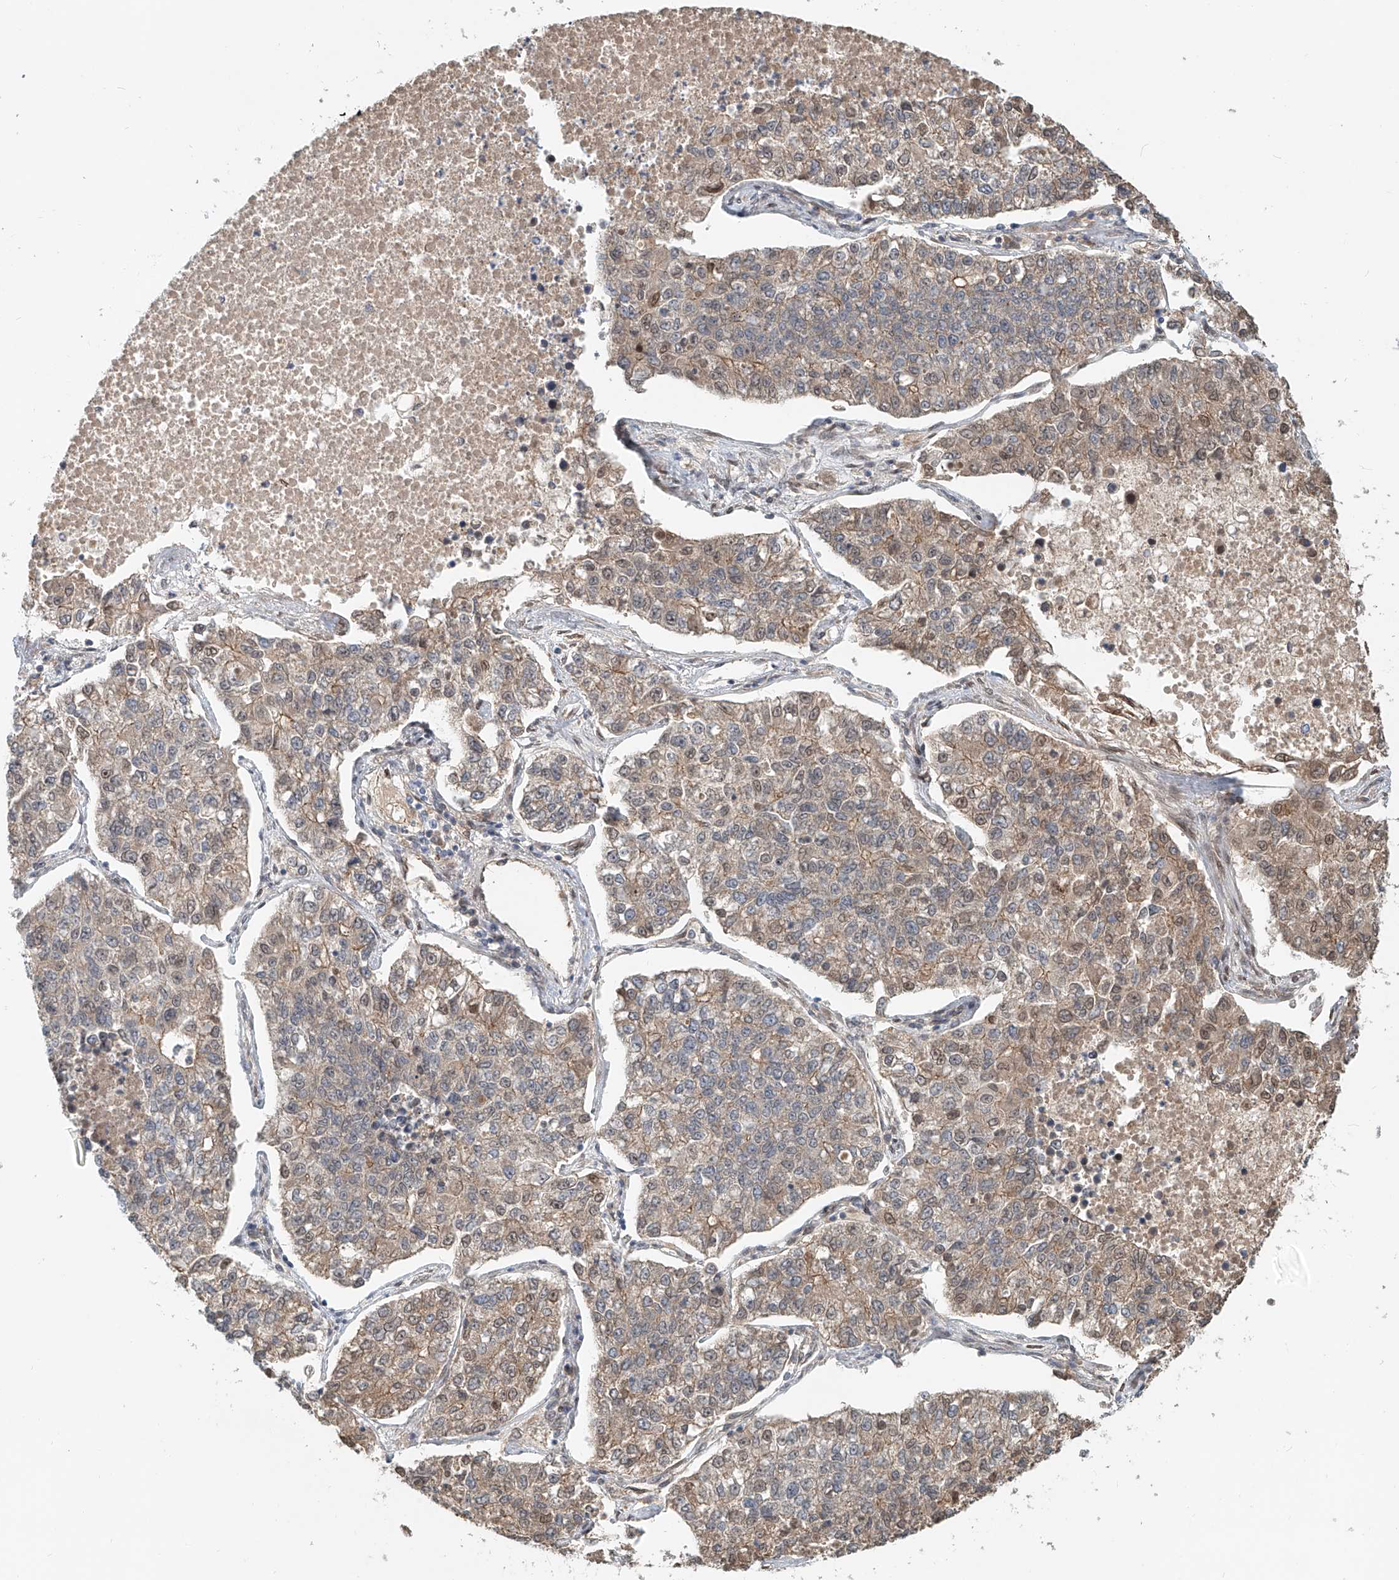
{"staining": {"intensity": "weak", "quantity": "25%-75%", "location": "cytoplasmic/membranous,nuclear"}, "tissue": "lung cancer", "cell_type": "Tumor cells", "image_type": "cancer", "snomed": [{"axis": "morphology", "description": "Adenocarcinoma, NOS"}, {"axis": "topography", "description": "Lung"}], "caption": "DAB immunohistochemical staining of human lung cancer (adenocarcinoma) displays weak cytoplasmic/membranous and nuclear protein expression in approximately 25%-75% of tumor cells.", "gene": "SASH1", "patient": {"sex": "male", "age": 49}}